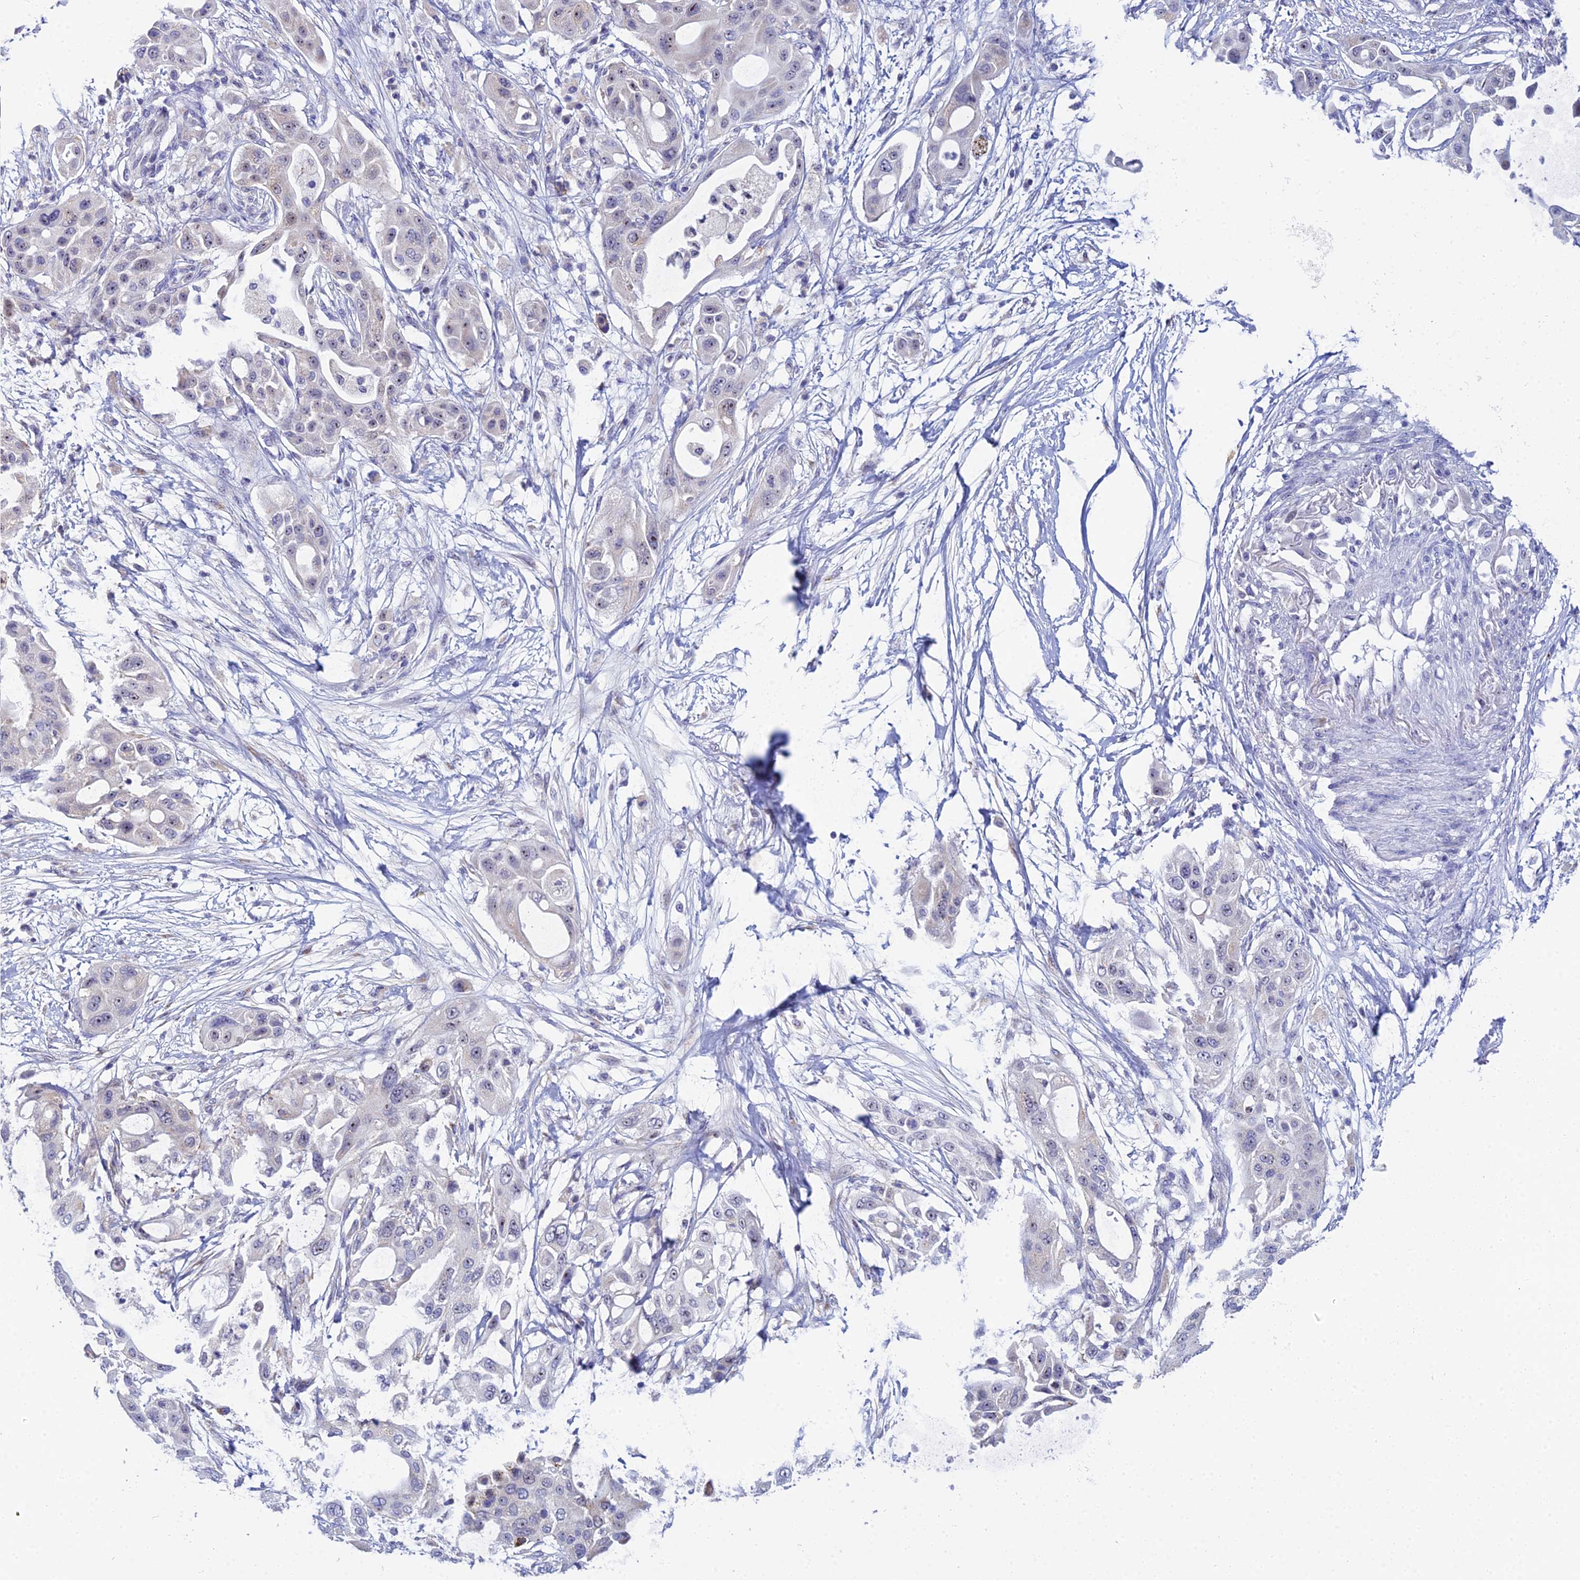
{"staining": {"intensity": "weak", "quantity": "25%-75%", "location": "cytoplasmic/membranous,nuclear"}, "tissue": "pancreatic cancer", "cell_type": "Tumor cells", "image_type": "cancer", "snomed": [{"axis": "morphology", "description": "Adenocarcinoma, NOS"}, {"axis": "topography", "description": "Pancreas"}], "caption": "High-magnification brightfield microscopy of adenocarcinoma (pancreatic) stained with DAB (3,3'-diaminobenzidine) (brown) and counterstained with hematoxylin (blue). tumor cells exhibit weak cytoplasmic/membranous and nuclear staining is seen in about25%-75% of cells. The protein of interest is stained brown, and the nuclei are stained in blue (DAB (3,3'-diaminobenzidine) IHC with brightfield microscopy, high magnification).", "gene": "PLPP4", "patient": {"sex": "male", "age": 68}}